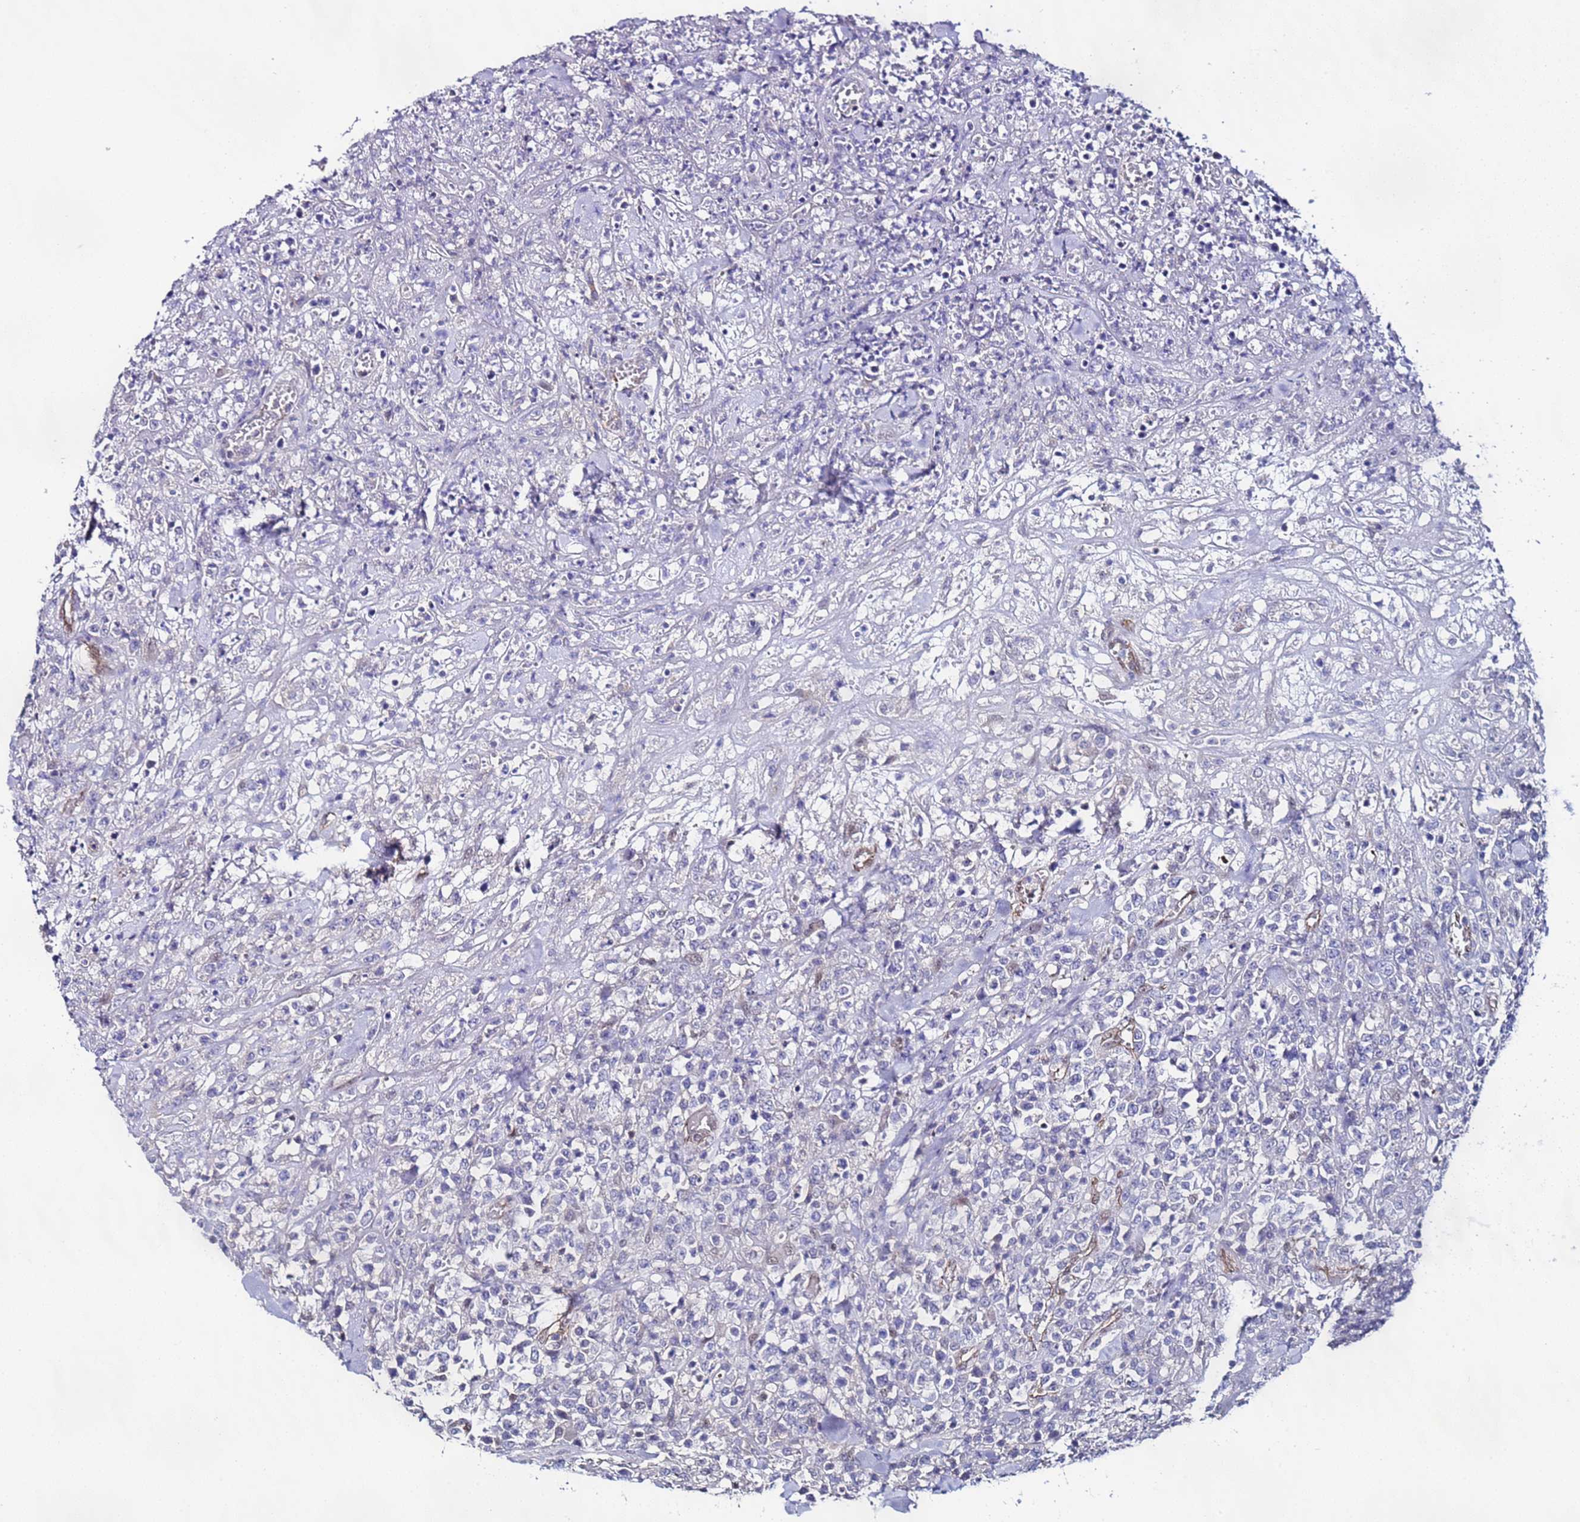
{"staining": {"intensity": "negative", "quantity": "none", "location": "none"}, "tissue": "lymphoma", "cell_type": "Tumor cells", "image_type": "cancer", "snomed": [{"axis": "morphology", "description": "Malignant lymphoma, non-Hodgkin's type, High grade"}, {"axis": "topography", "description": "Colon"}], "caption": "Micrograph shows no protein expression in tumor cells of malignant lymphoma, non-Hodgkin's type (high-grade) tissue. Brightfield microscopy of immunohistochemistry stained with DAB (3,3'-diaminobenzidine) (brown) and hematoxylin (blue), captured at high magnification.", "gene": "TENM3", "patient": {"sex": "female", "age": 53}}